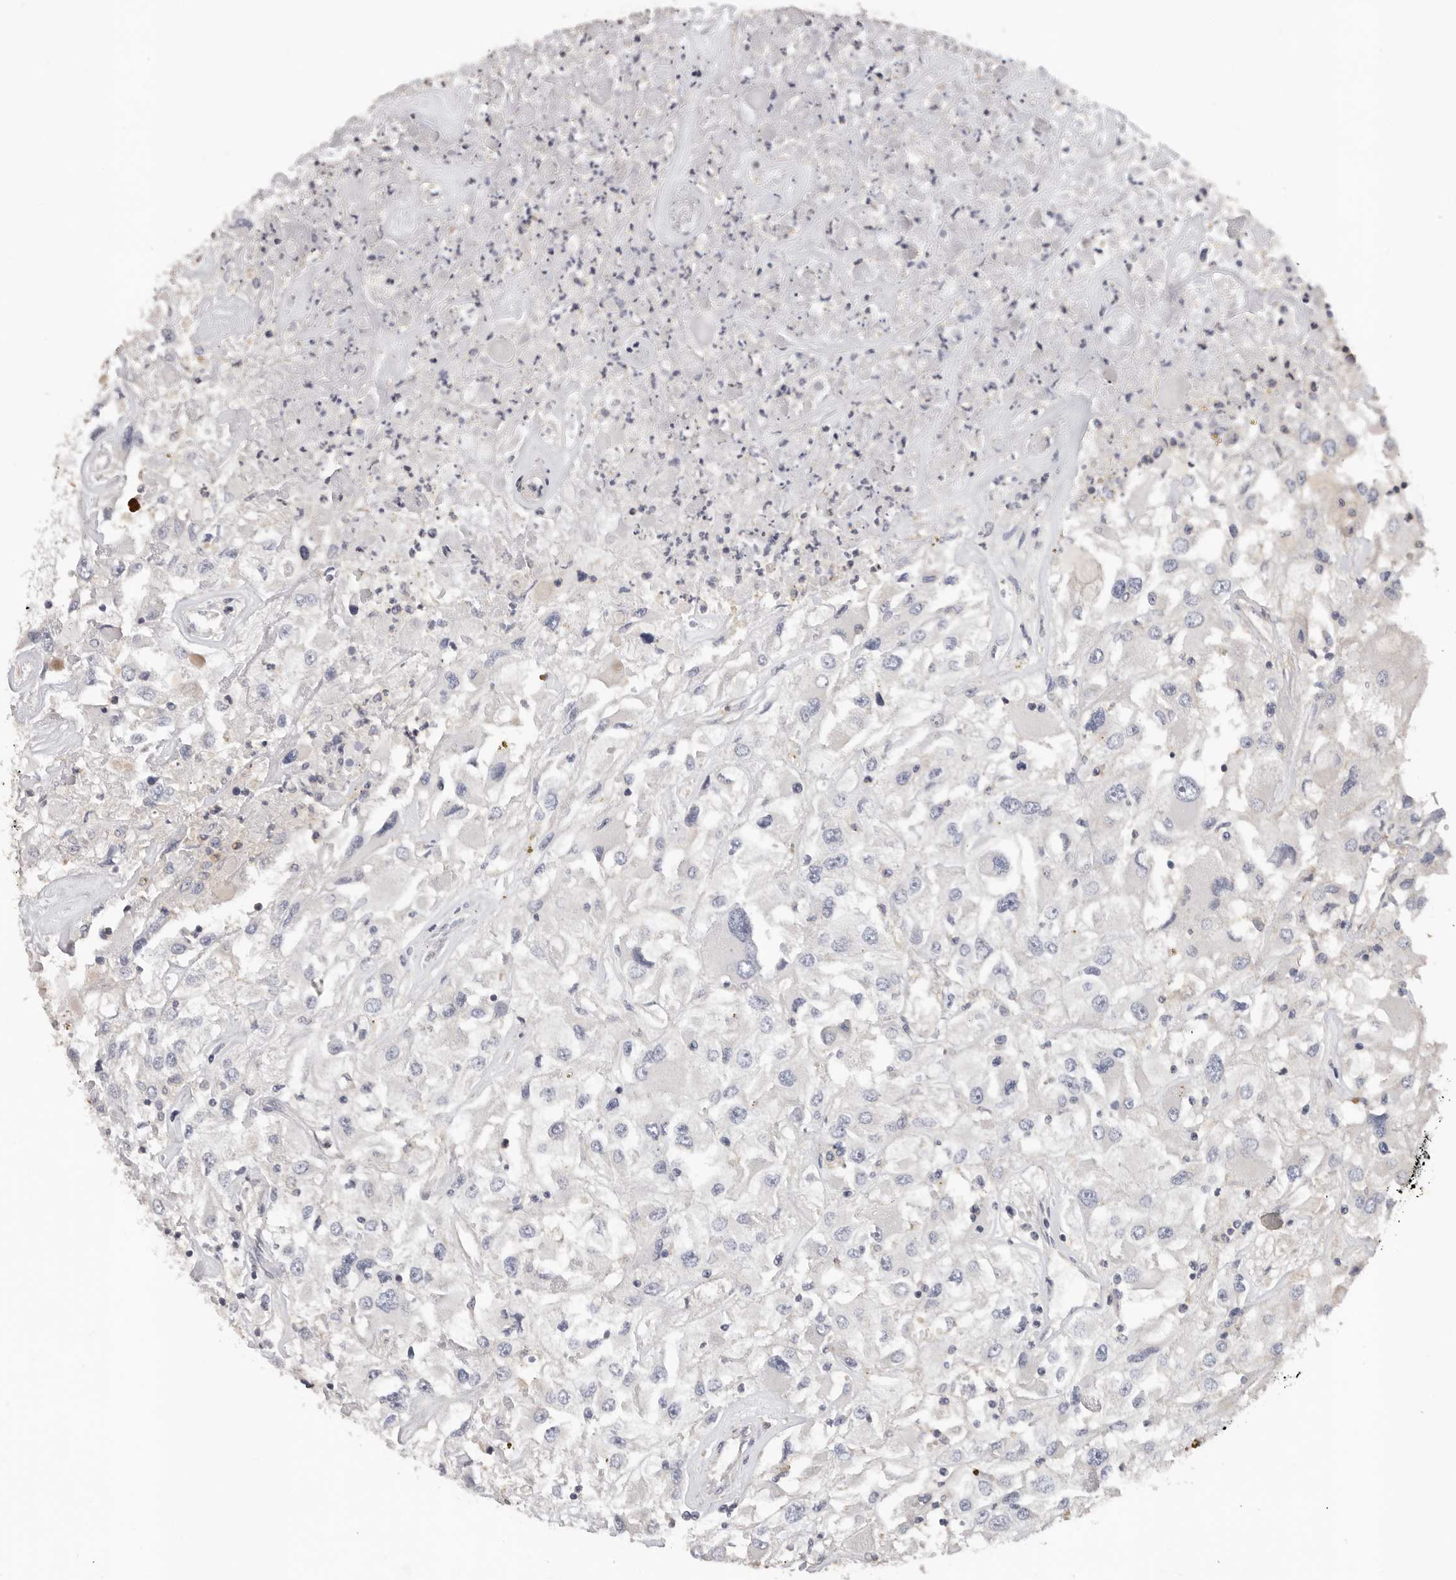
{"staining": {"intensity": "negative", "quantity": "none", "location": "none"}, "tissue": "renal cancer", "cell_type": "Tumor cells", "image_type": "cancer", "snomed": [{"axis": "morphology", "description": "Adenocarcinoma, NOS"}, {"axis": "topography", "description": "Kidney"}], "caption": "The immunohistochemistry histopathology image has no significant positivity in tumor cells of renal cancer tissue. (Stains: DAB immunohistochemistry with hematoxylin counter stain, Microscopy: brightfield microscopy at high magnification).", "gene": "WDTC1", "patient": {"sex": "female", "age": 52}}